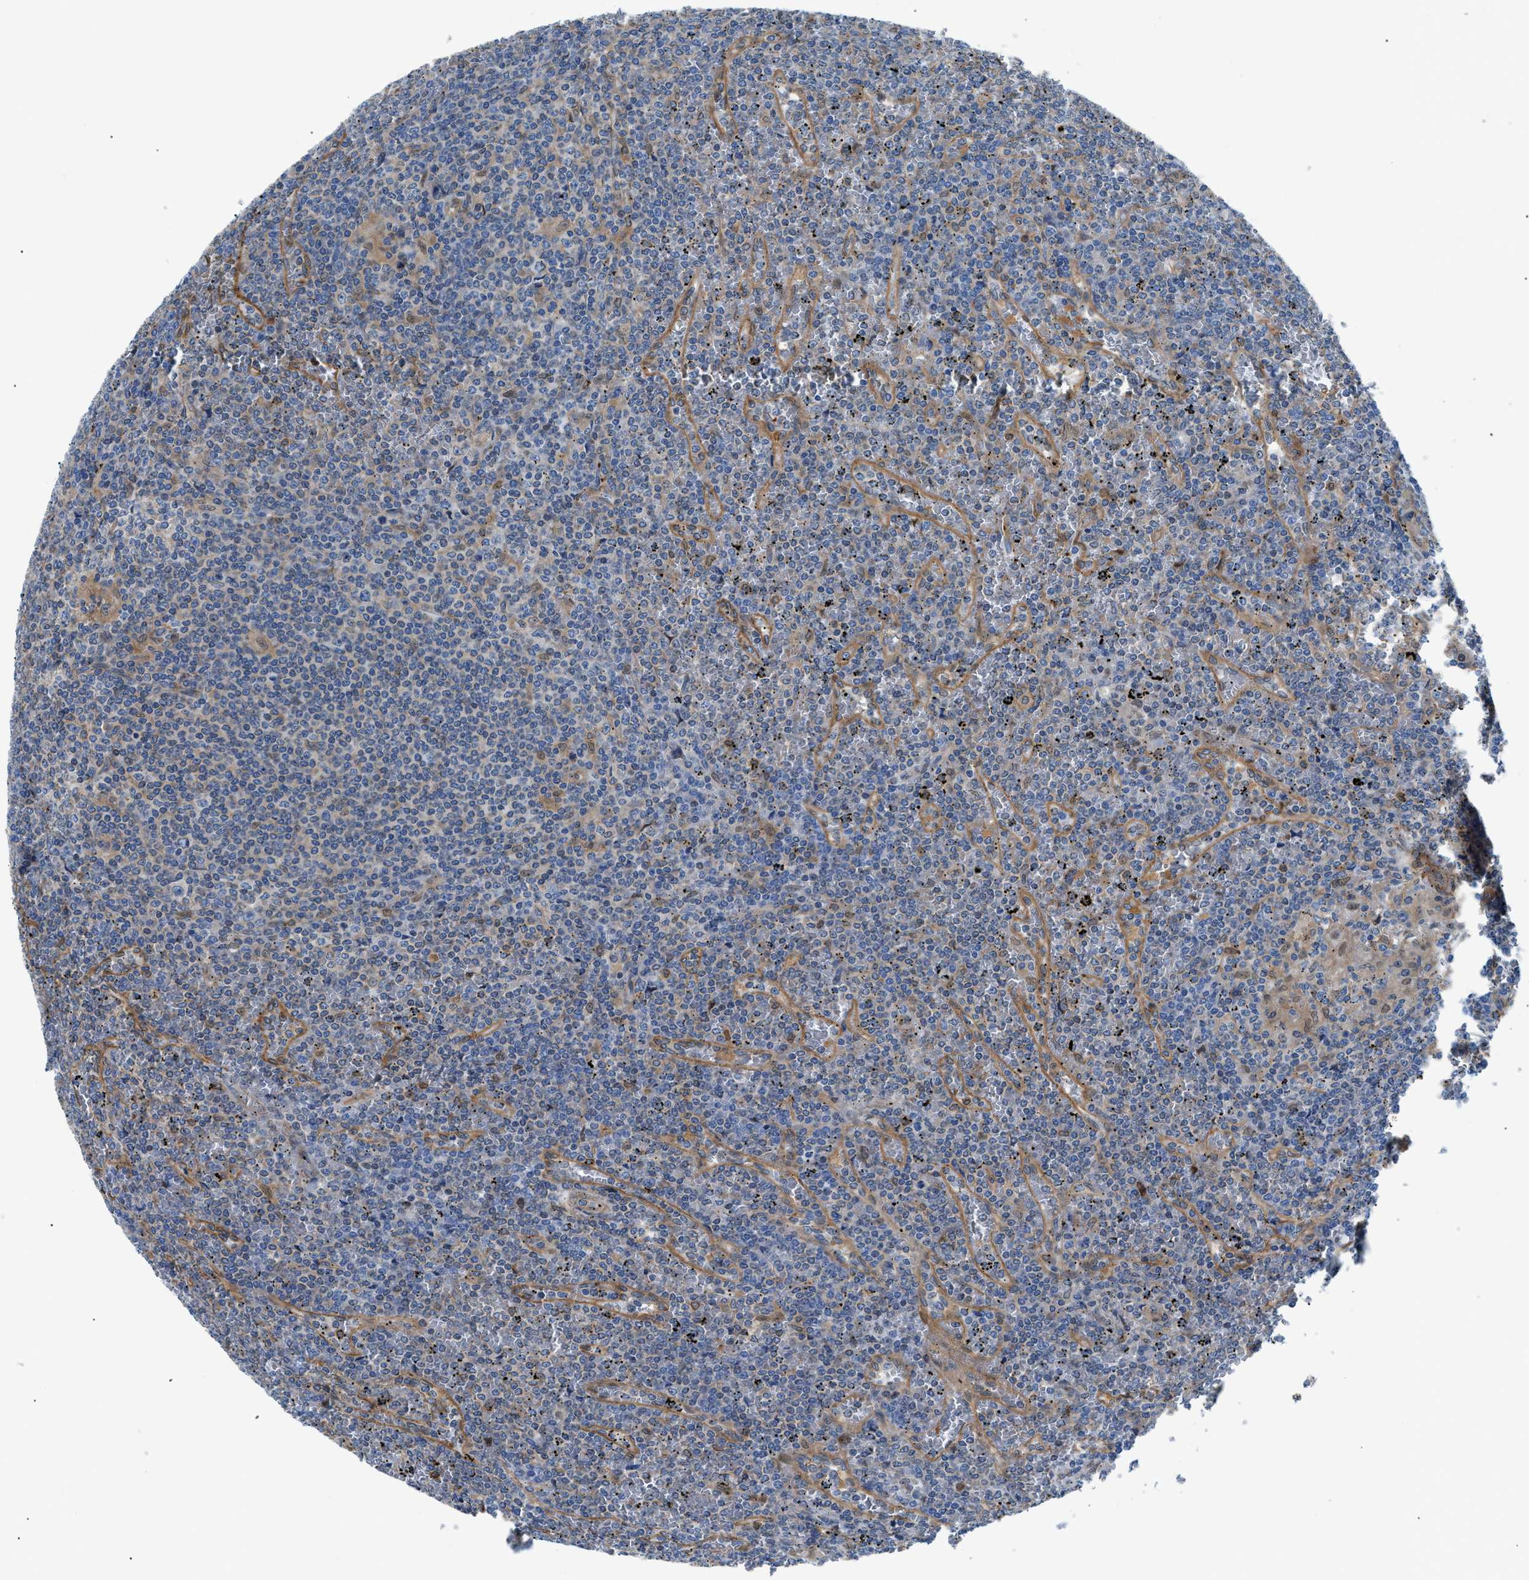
{"staining": {"intensity": "negative", "quantity": "none", "location": "none"}, "tissue": "lymphoma", "cell_type": "Tumor cells", "image_type": "cancer", "snomed": [{"axis": "morphology", "description": "Malignant lymphoma, non-Hodgkin's type, Low grade"}, {"axis": "topography", "description": "Spleen"}], "caption": "An IHC histopathology image of lymphoma is shown. There is no staining in tumor cells of lymphoma.", "gene": "DMAC1", "patient": {"sex": "female", "age": 19}}